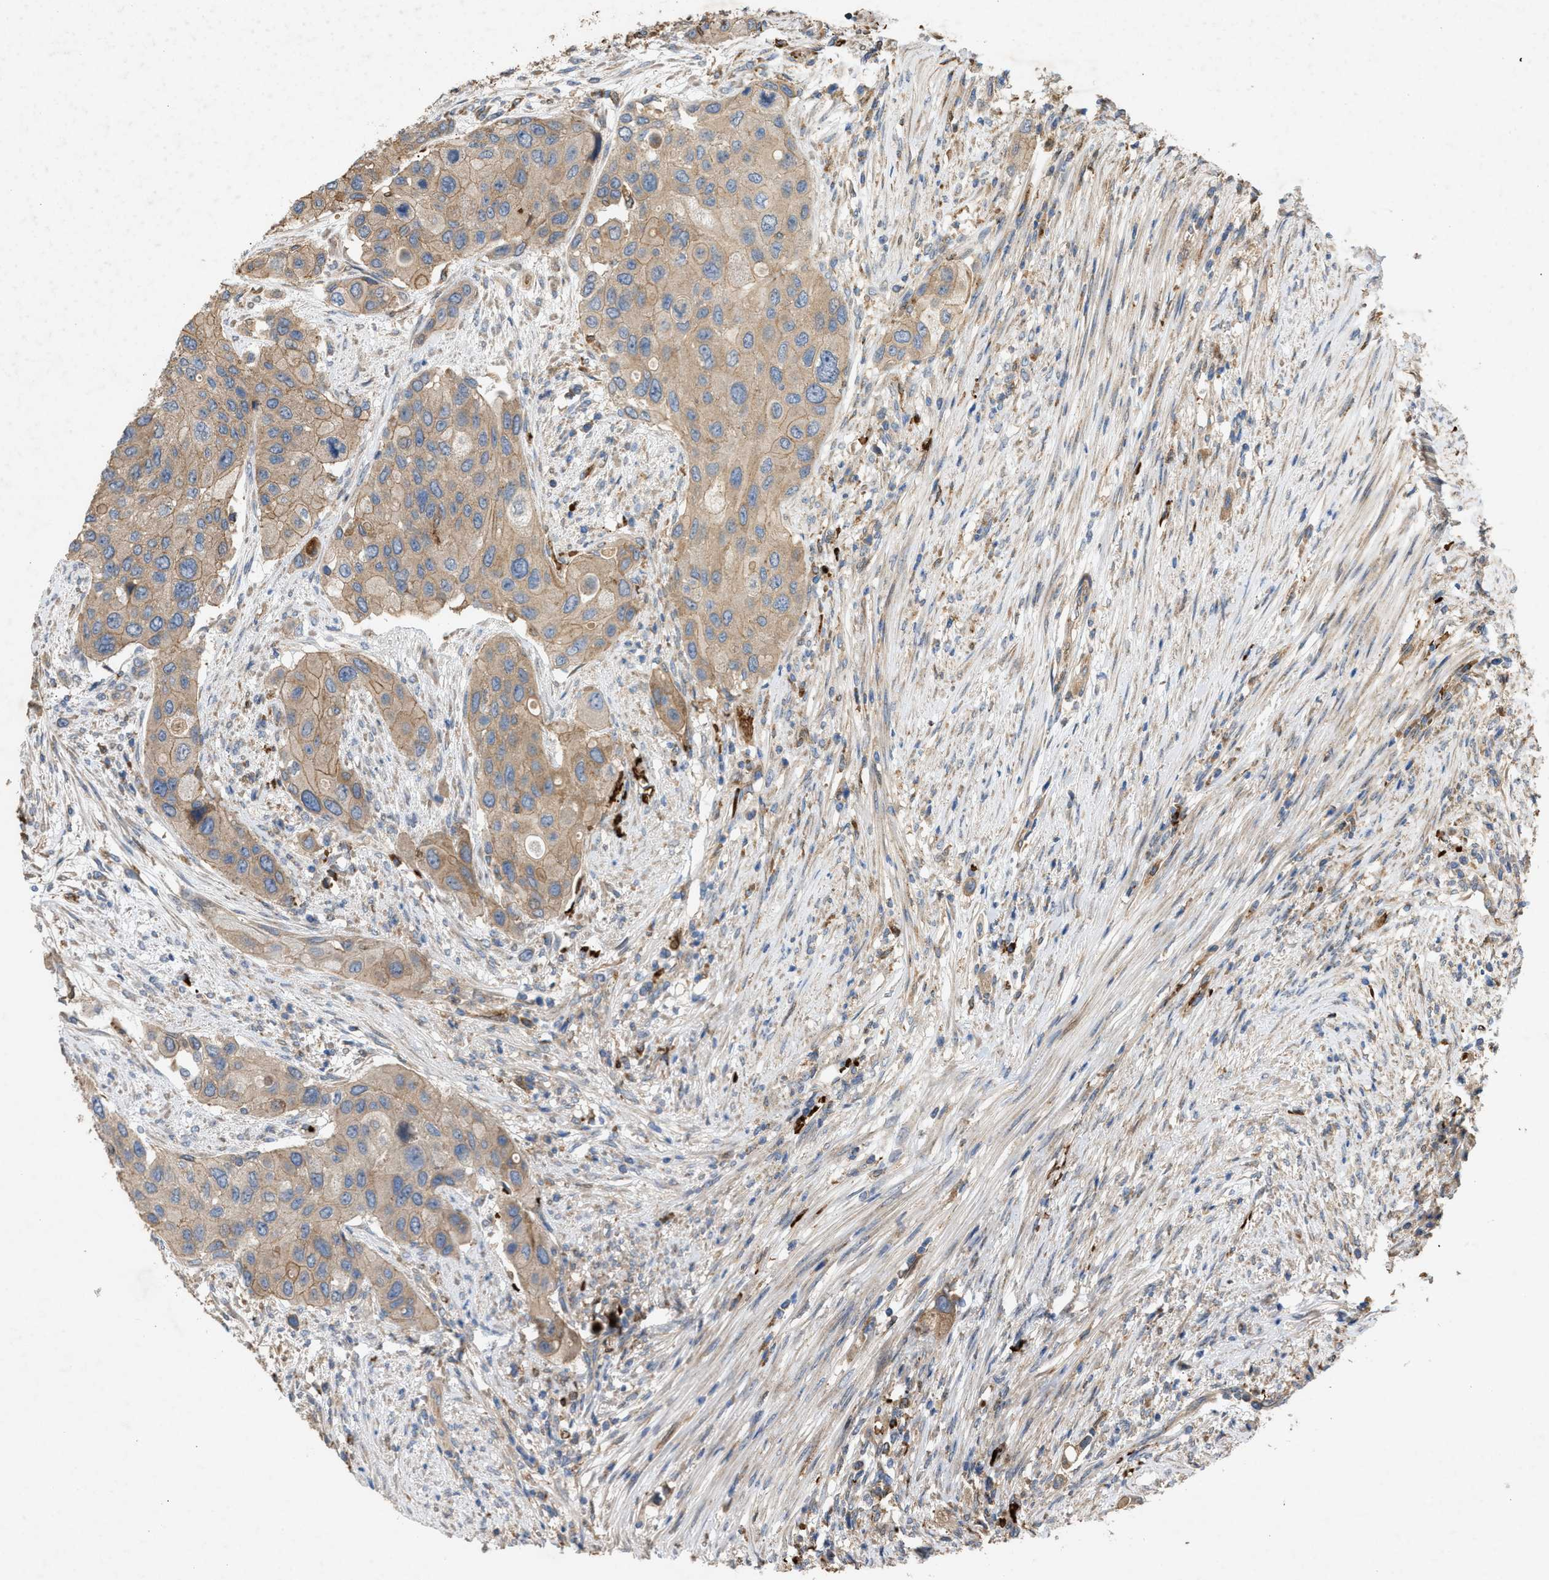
{"staining": {"intensity": "weak", "quantity": ">75%", "location": "cytoplasmic/membranous"}, "tissue": "urothelial cancer", "cell_type": "Tumor cells", "image_type": "cancer", "snomed": [{"axis": "morphology", "description": "Urothelial carcinoma, High grade"}, {"axis": "topography", "description": "Urinary bladder"}], "caption": "Weak cytoplasmic/membranous staining for a protein is present in approximately >75% of tumor cells of urothelial cancer using immunohistochemistry.", "gene": "GCC1", "patient": {"sex": "female", "age": 56}}